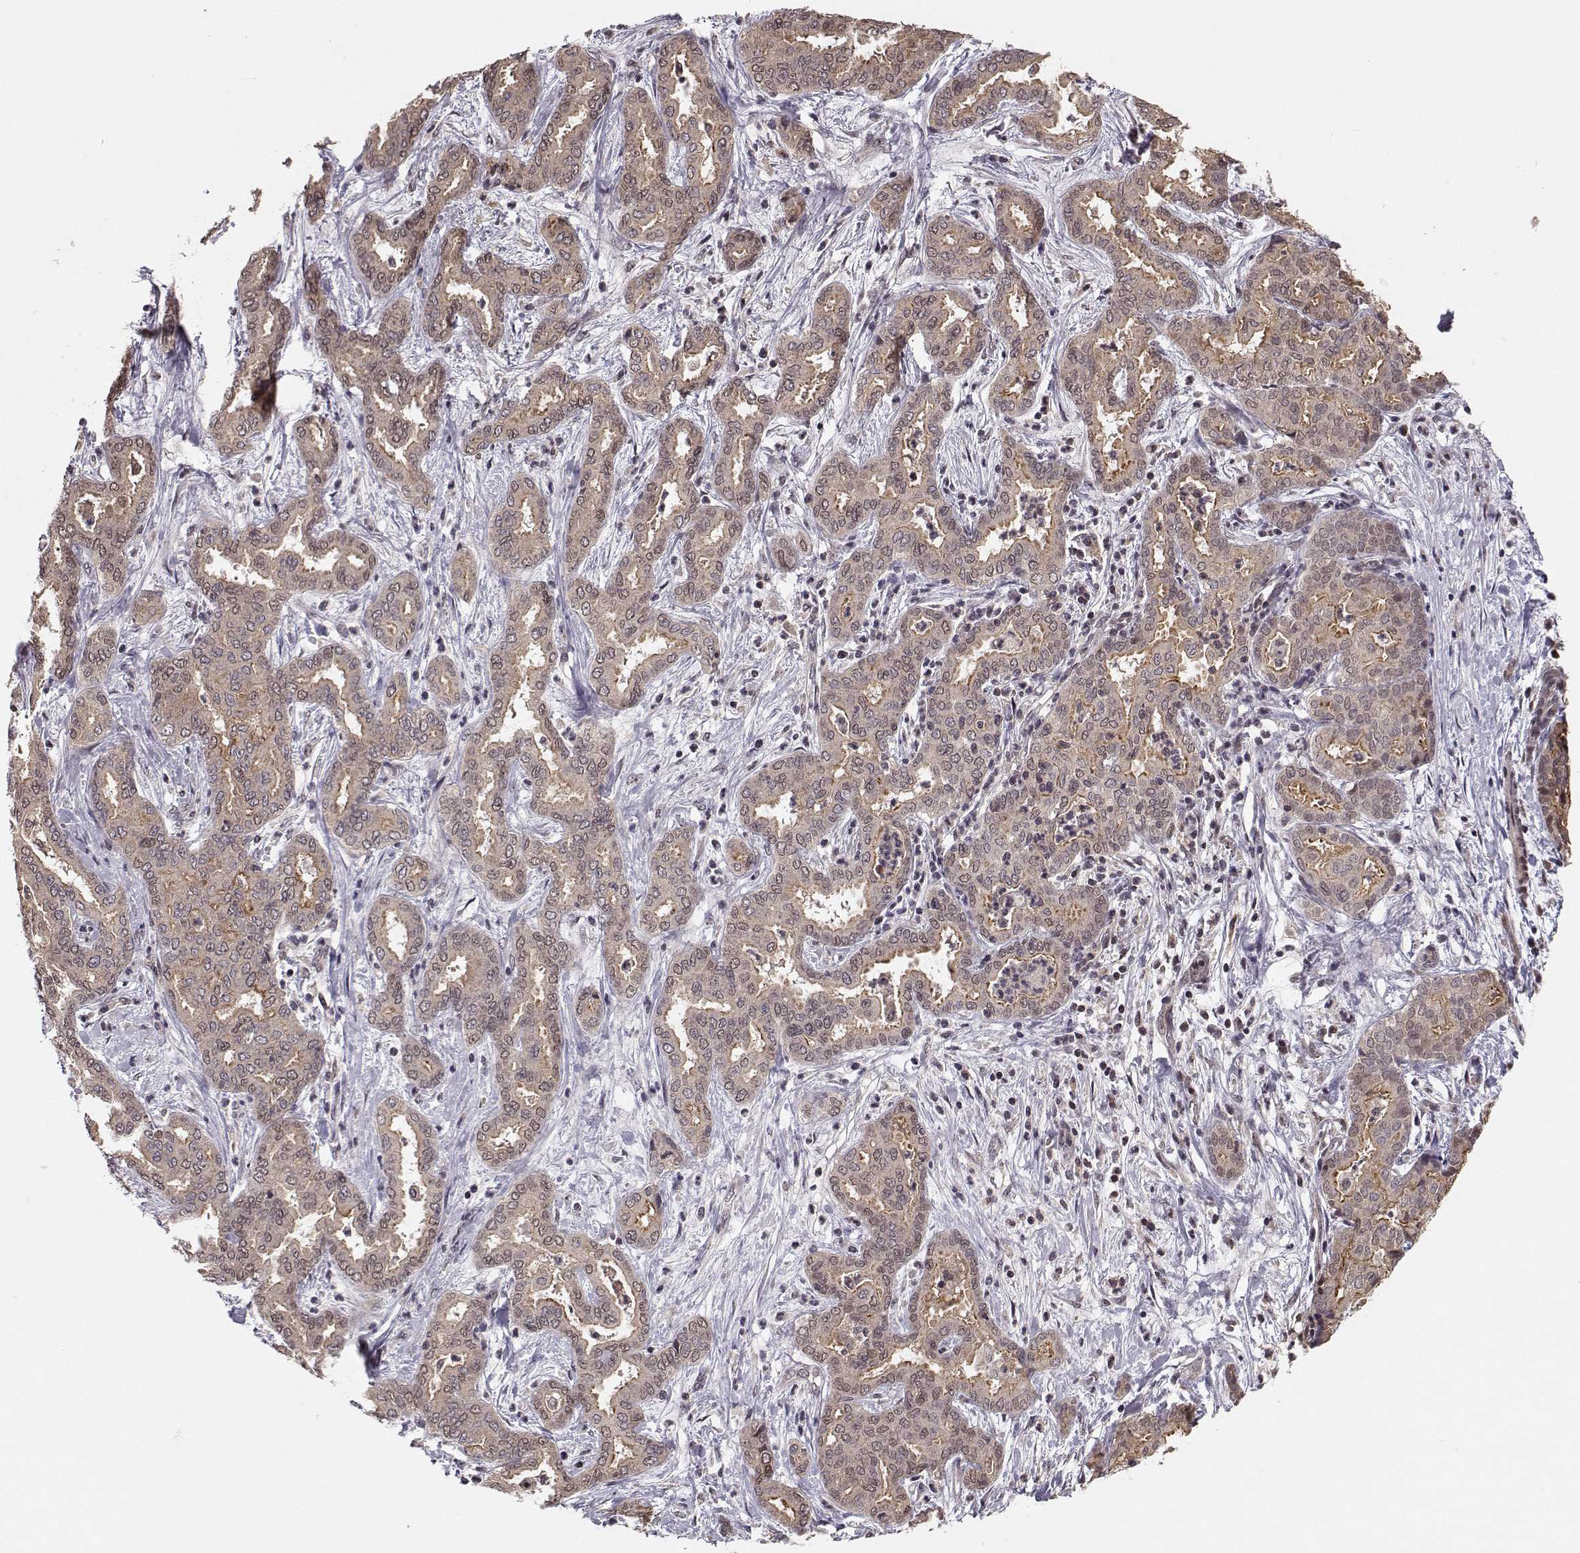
{"staining": {"intensity": "moderate", "quantity": "<25%", "location": "cytoplasmic/membranous"}, "tissue": "liver cancer", "cell_type": "Tumor cells", "image_type": "cancer", "snomed": [{"axis": "morphology", "description": "Cholangiocarcinoma"}, {"axis": "topography", "description": "Liver"}], "caption": "Human cholangiocarcinoma (liver) stained with a protein marker reveals moderate staining in tumor cells.", "gene": "PLEKHG3", "patient": {"sex": "female", "age": 64}}